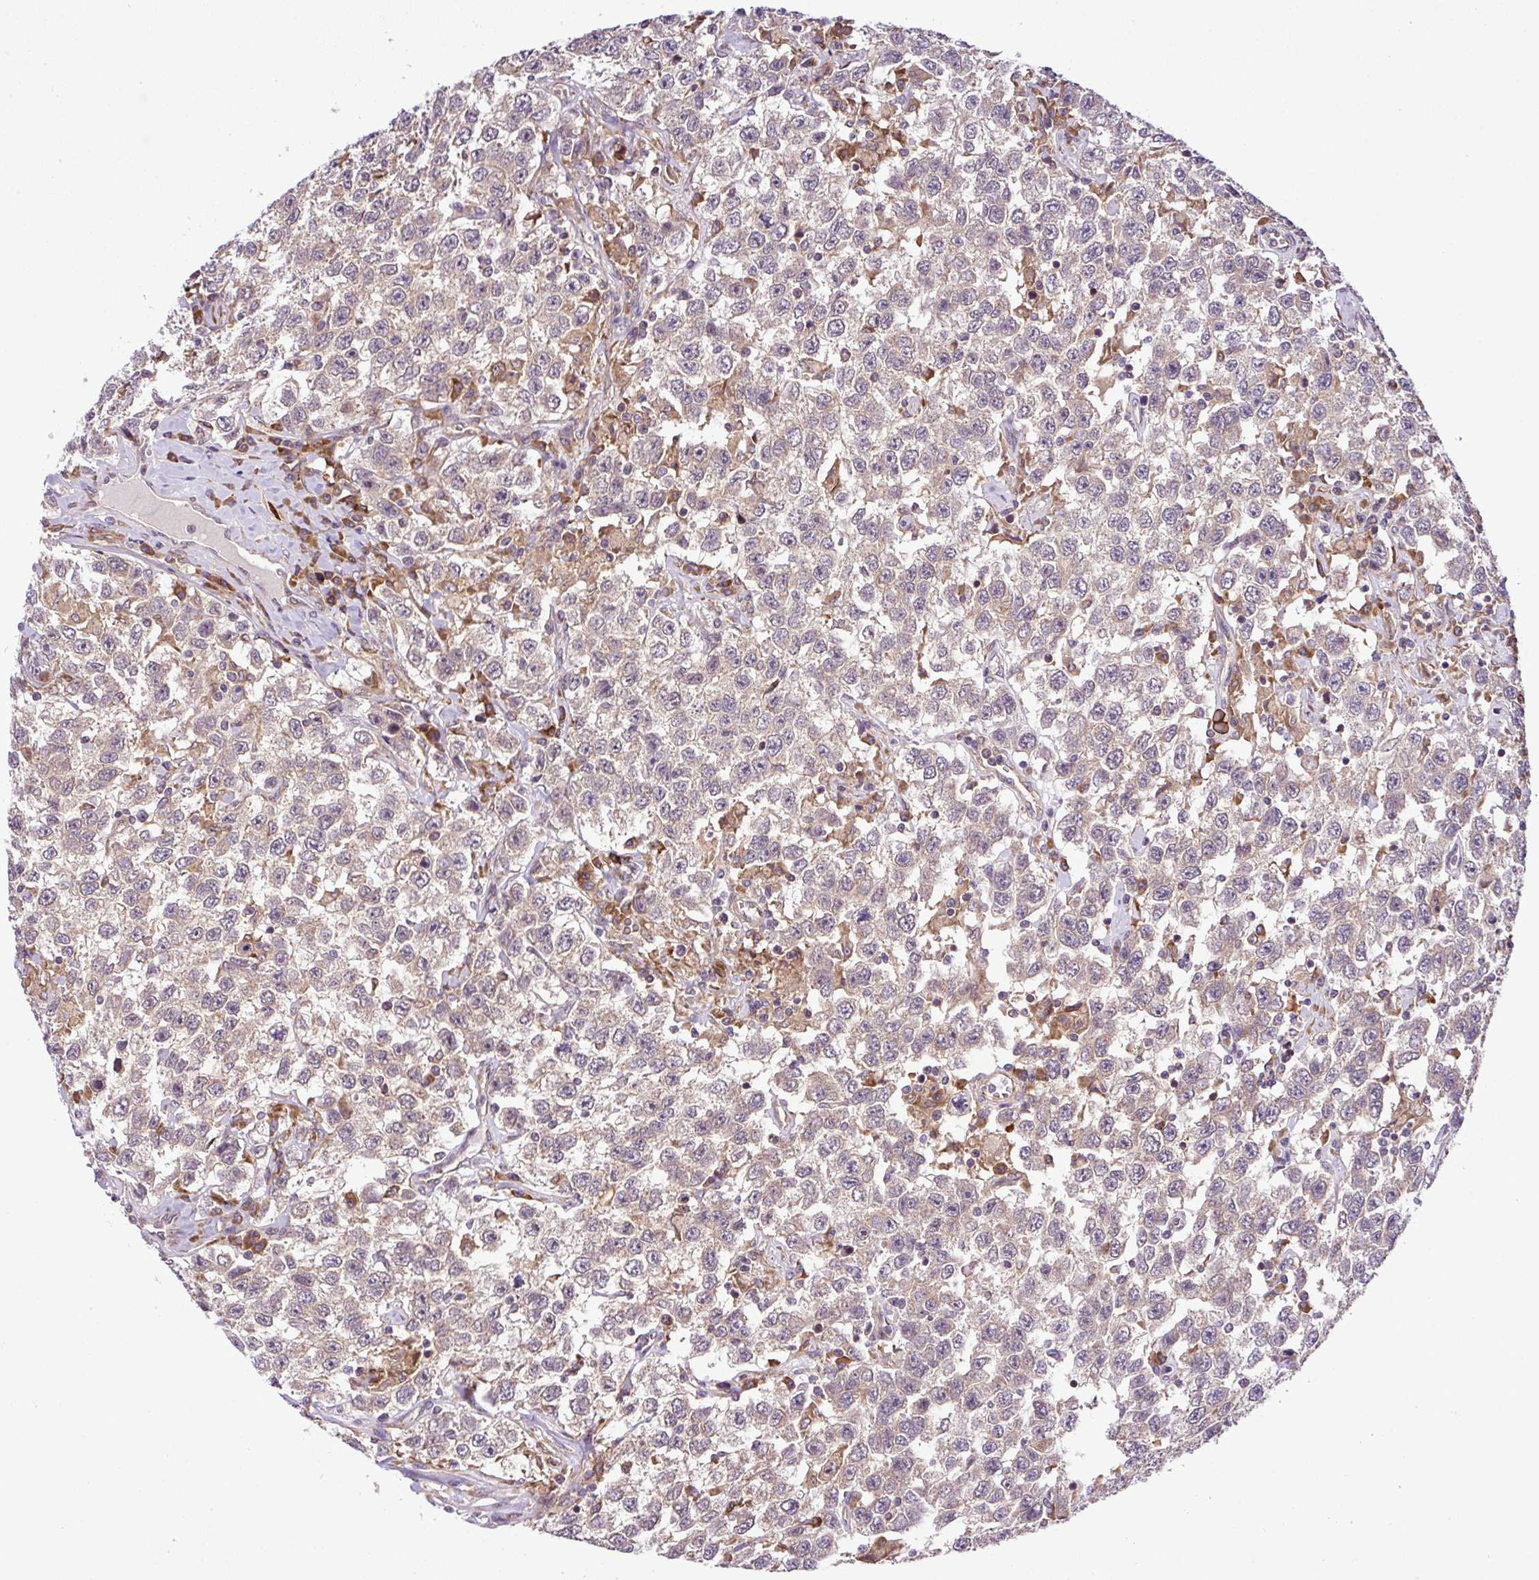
{"staining": {"intensity": "weak", "quantity": "25%-75%", "location": "cytoplasmic/membranous"}, "tissue": "testis cancer", "cell_type": "Tumor cells", "image_type": "cancer", "snomed": [{"axis": "morphology", "description": "Seminoma, NOS"}, {"axis": "topography", "description": "Testis"}], "caption": "Immunohistochemical staining of testis seminoma shows low levels of weak cytoplasmic/membranous protein expression in approximately 25%-75% of tumor cells.", "gene": "DLGAP4", "patient": {"sex": "male", "age": 41}}